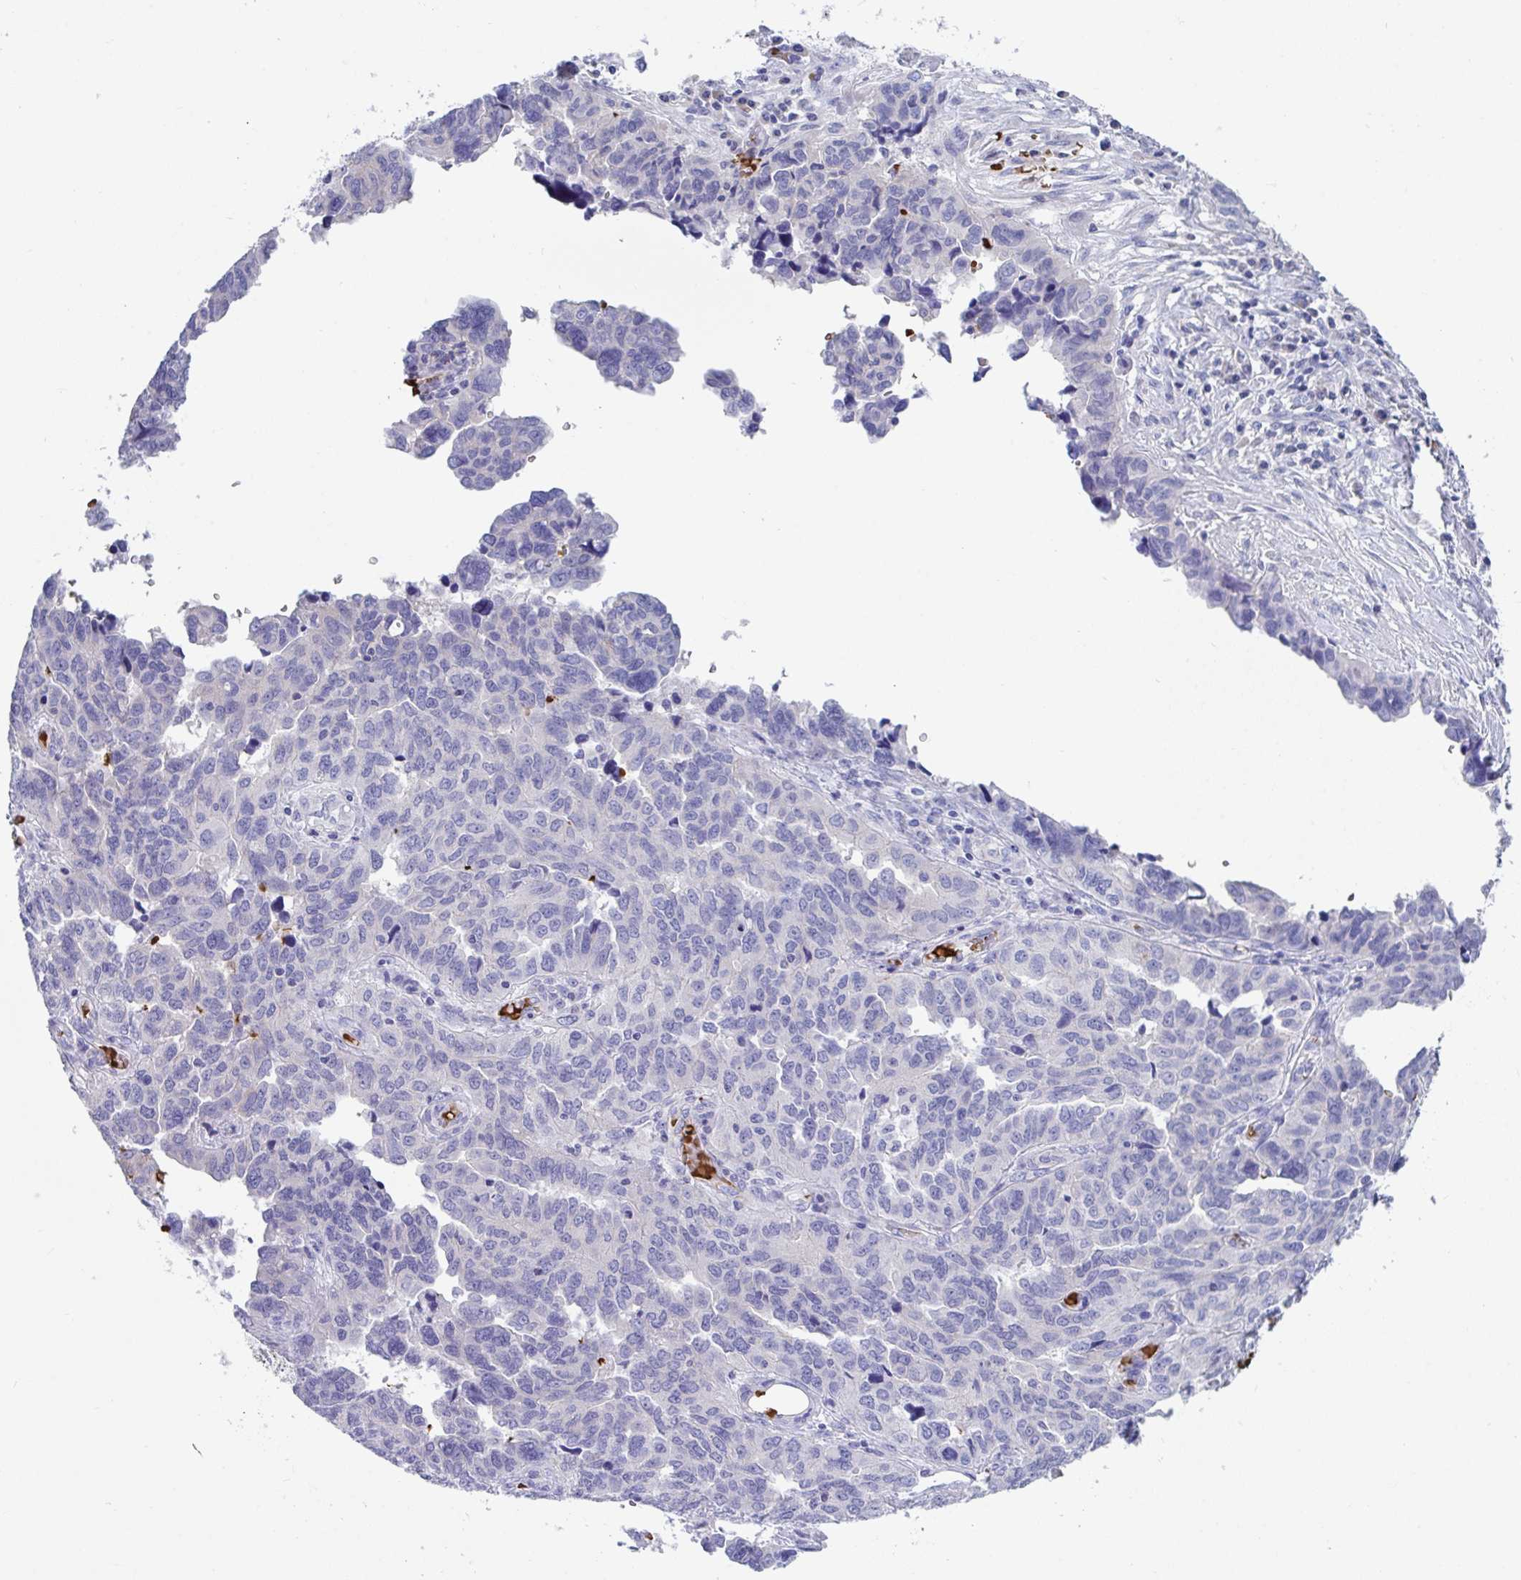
{"staining": {"intensity": "negative", "quantity": "none", "location": "none"}, "tissue": "ovarian cancer", "cell_type": "Tumor cells", "image_type": "cancer", "snomed": [{"axis": "morphology", "description": "Cystadenocarcinoma, serous, NOS"}, {"axis": "topography", "description": "Ovary"}], "caption": "A high-resolution histopathology image shows immunohistochemistry staining of ovarian serous cystadenocarcinoma, which displays no significant positivity in tumor cells. (DAB immunohistochemistry visualized using brightfield microscopy, high magnification).", "gene": "TTC30B", "patient": {"sex": "female", "age": 64}}